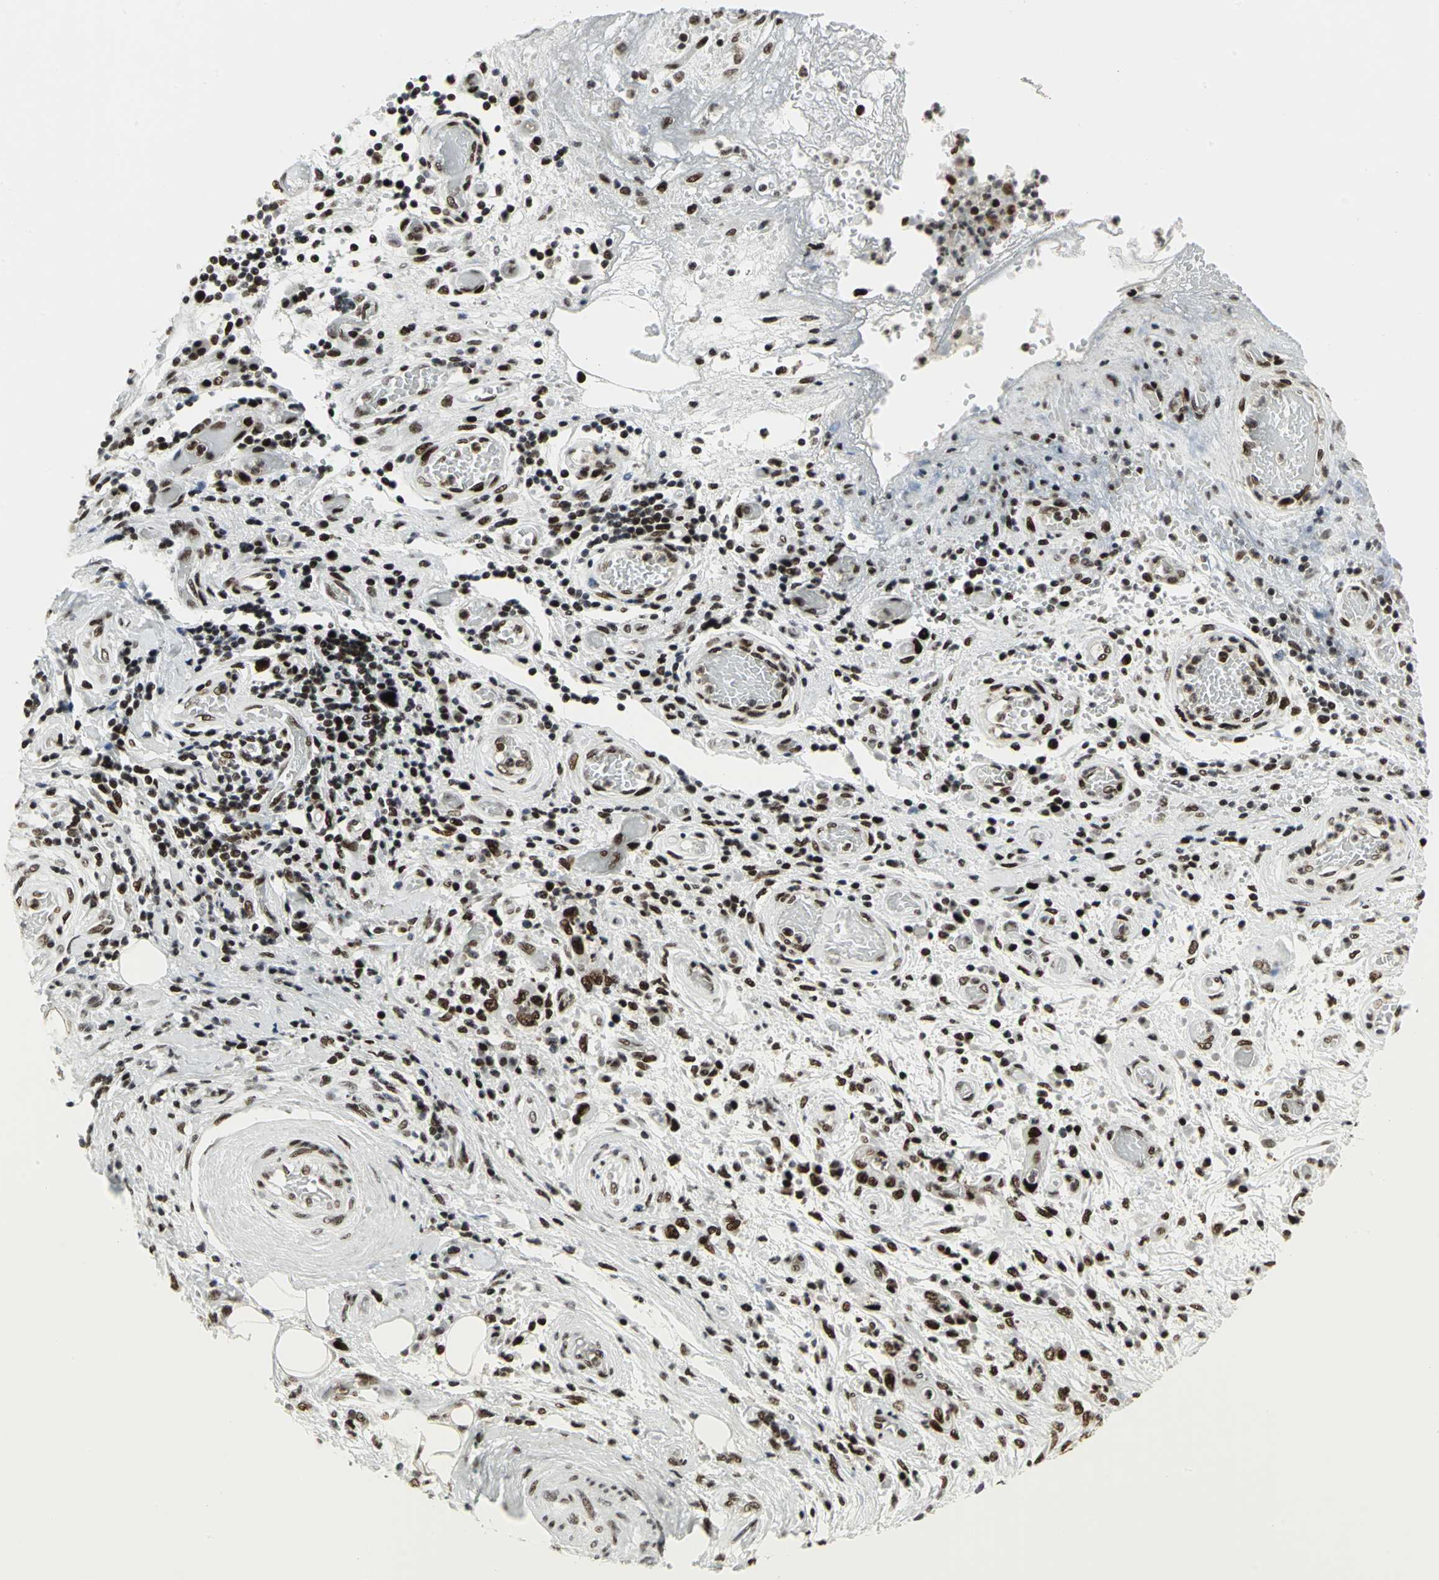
{"staining": {"intensity": "strong", "quantity": ">75%", "location": "nuclear"}, "tissue": "stomach cancer", "cell_type": "Tumor cells", "image_type": "cancer", "snomed": [{"axis": "morphology", "description": "Adenocarcinoma, NOS"}, {"axis": "topography", "description": "Stomach"}], "caption": "IHC staining of stomach cancer, which reveals high levels of strong nuclear expression in about >75% of tumor cells indicating strong nuclear protein positivity. The staining was performed using DAB (brown) for protein detection and nuclei were counterstained in hematoxylin (blue).", "gene": "SMARCA4", "patient": {"sex": "female", "age": 73}}